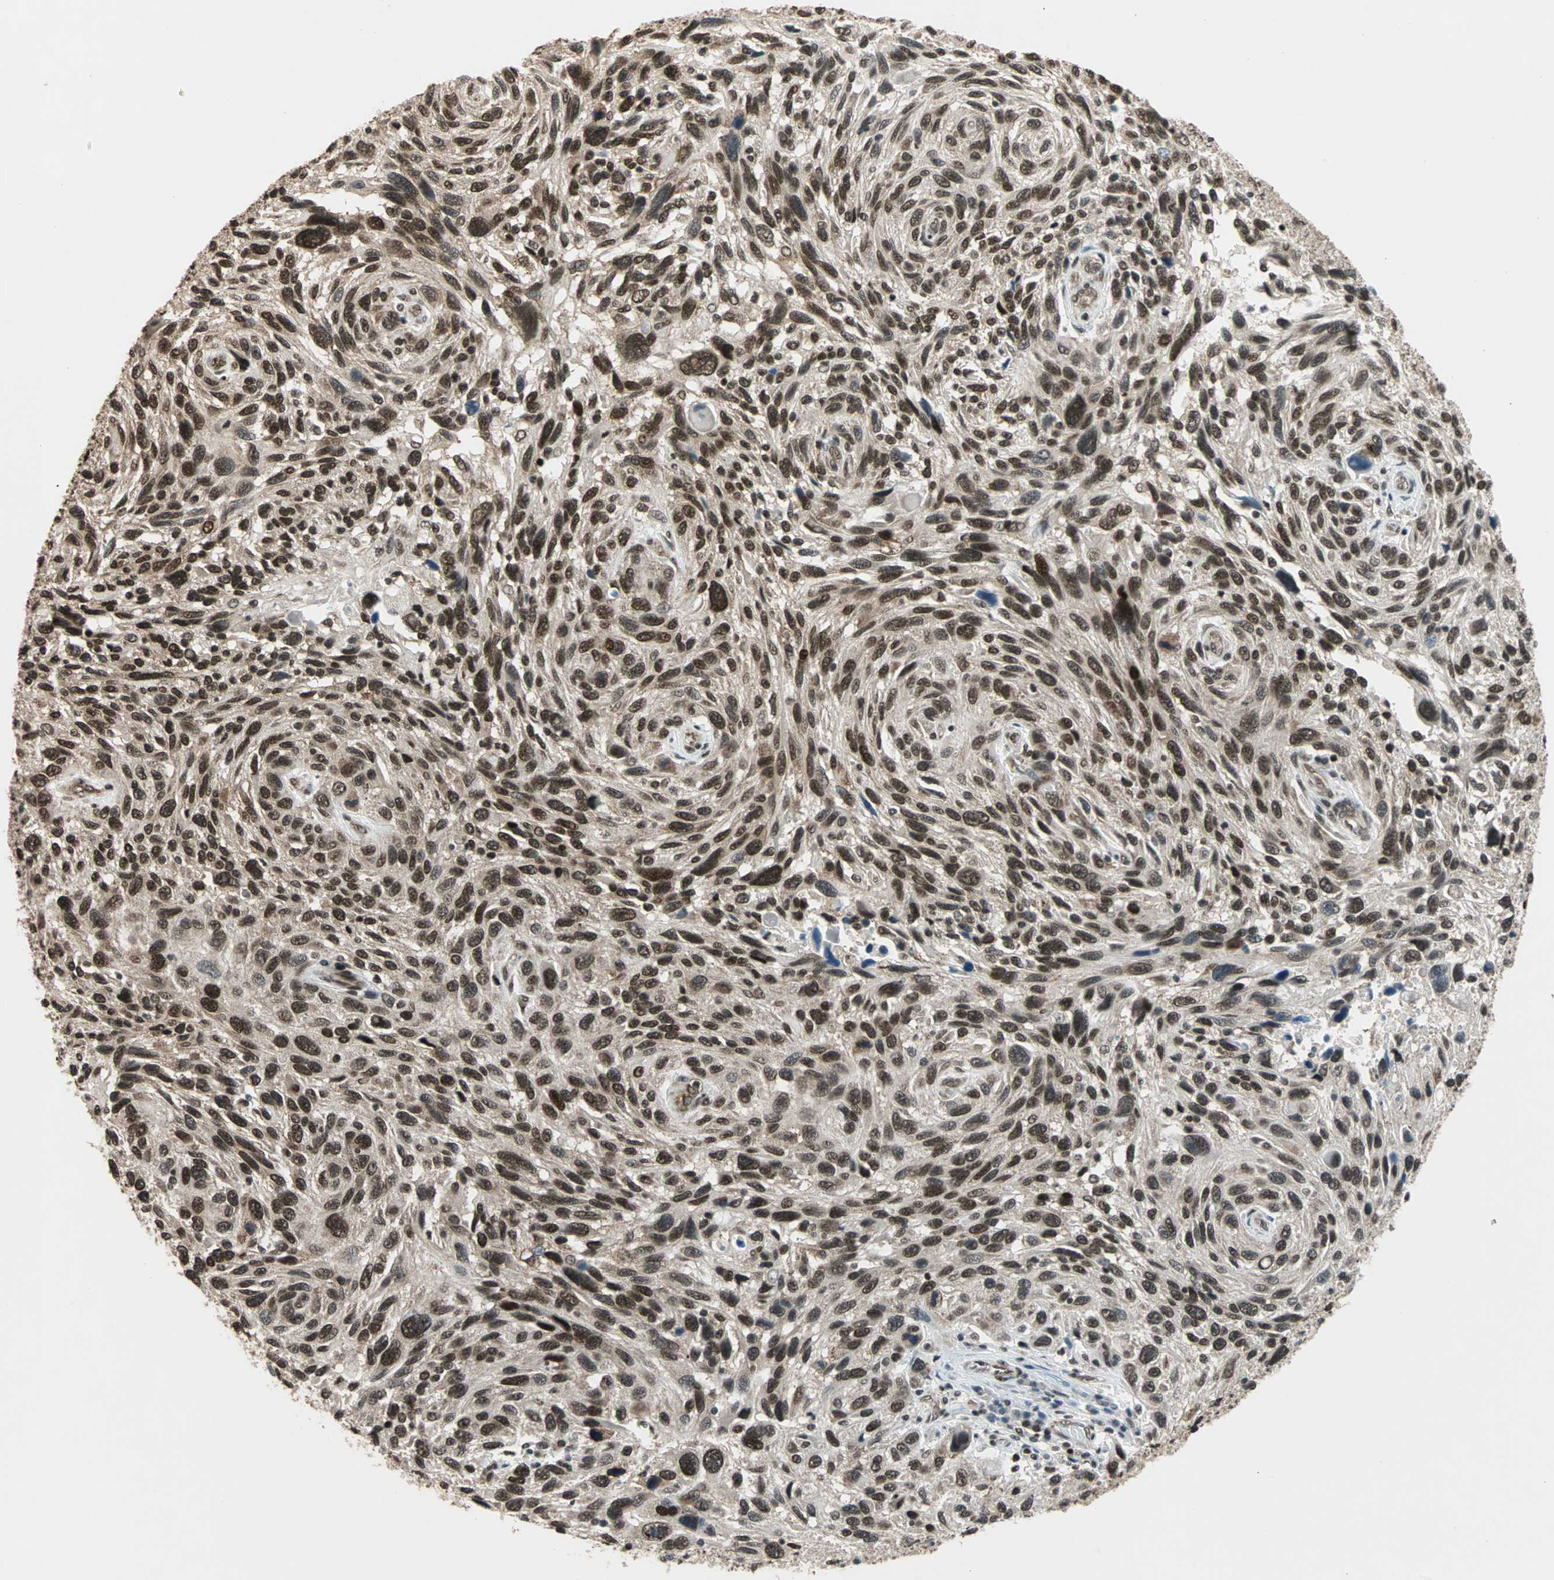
{"staining": {"intensity": "strong", "quantity": ">75%", "location": "nuclear"}, "tissue": "melanoma", "cell_type": "Tumor cells", "image_type": "cancer", "snomed": [{"axis": "morphology", "description": "Malignant melanoma, NOS"}, {"axis": "topography", "description": "Skin"}], "caption": "Immunohistochemistry (IHC) photomicrograph of neoplastic tissue: malignant melanoma stained using immunohistochemistry (IHC) reveals high levels of strong protein expression localized specifically in the nuclear of tumor cells, appearing as a nuclear brown color.", "gene": "DAZAP1", "patient": {"sex": "male", "age": 53}}